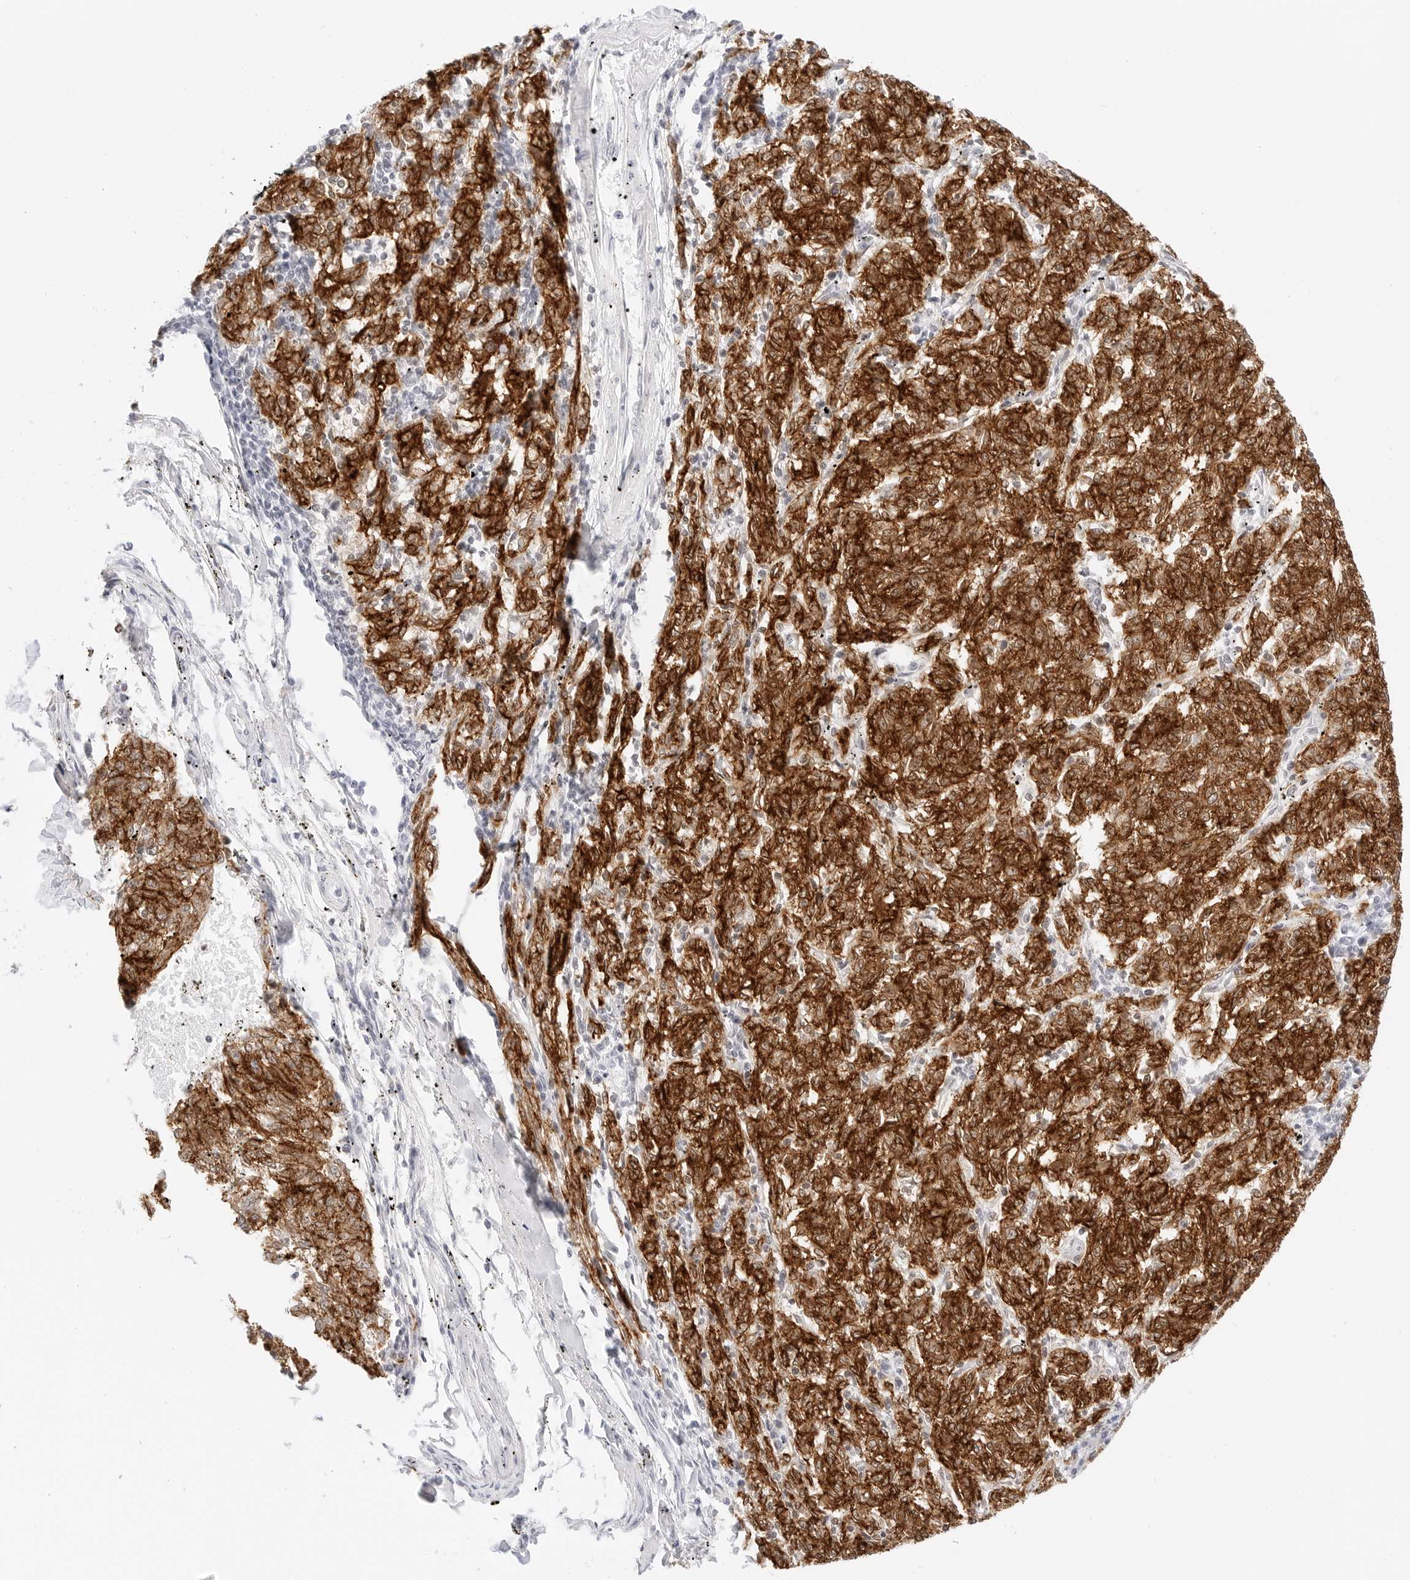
{"staining": {"intensity": "strong", "quantity": ">75%", "location": "cytoplasmic/membranous"}, "tissue": "melanoma", "cell_type": "Tumor cells", "image_type": "cancer", "snomed": [{"axis": "morphology", "description": "Malignant melanoma, NOS"}, {"axis": "topography", "description": "Skin"}], "caption": "Human melanoma stained with a protein marker reveals strong staining in tumor cells.", "gene": "CDH1", "patient": {"sex": "female", "age": 72}}